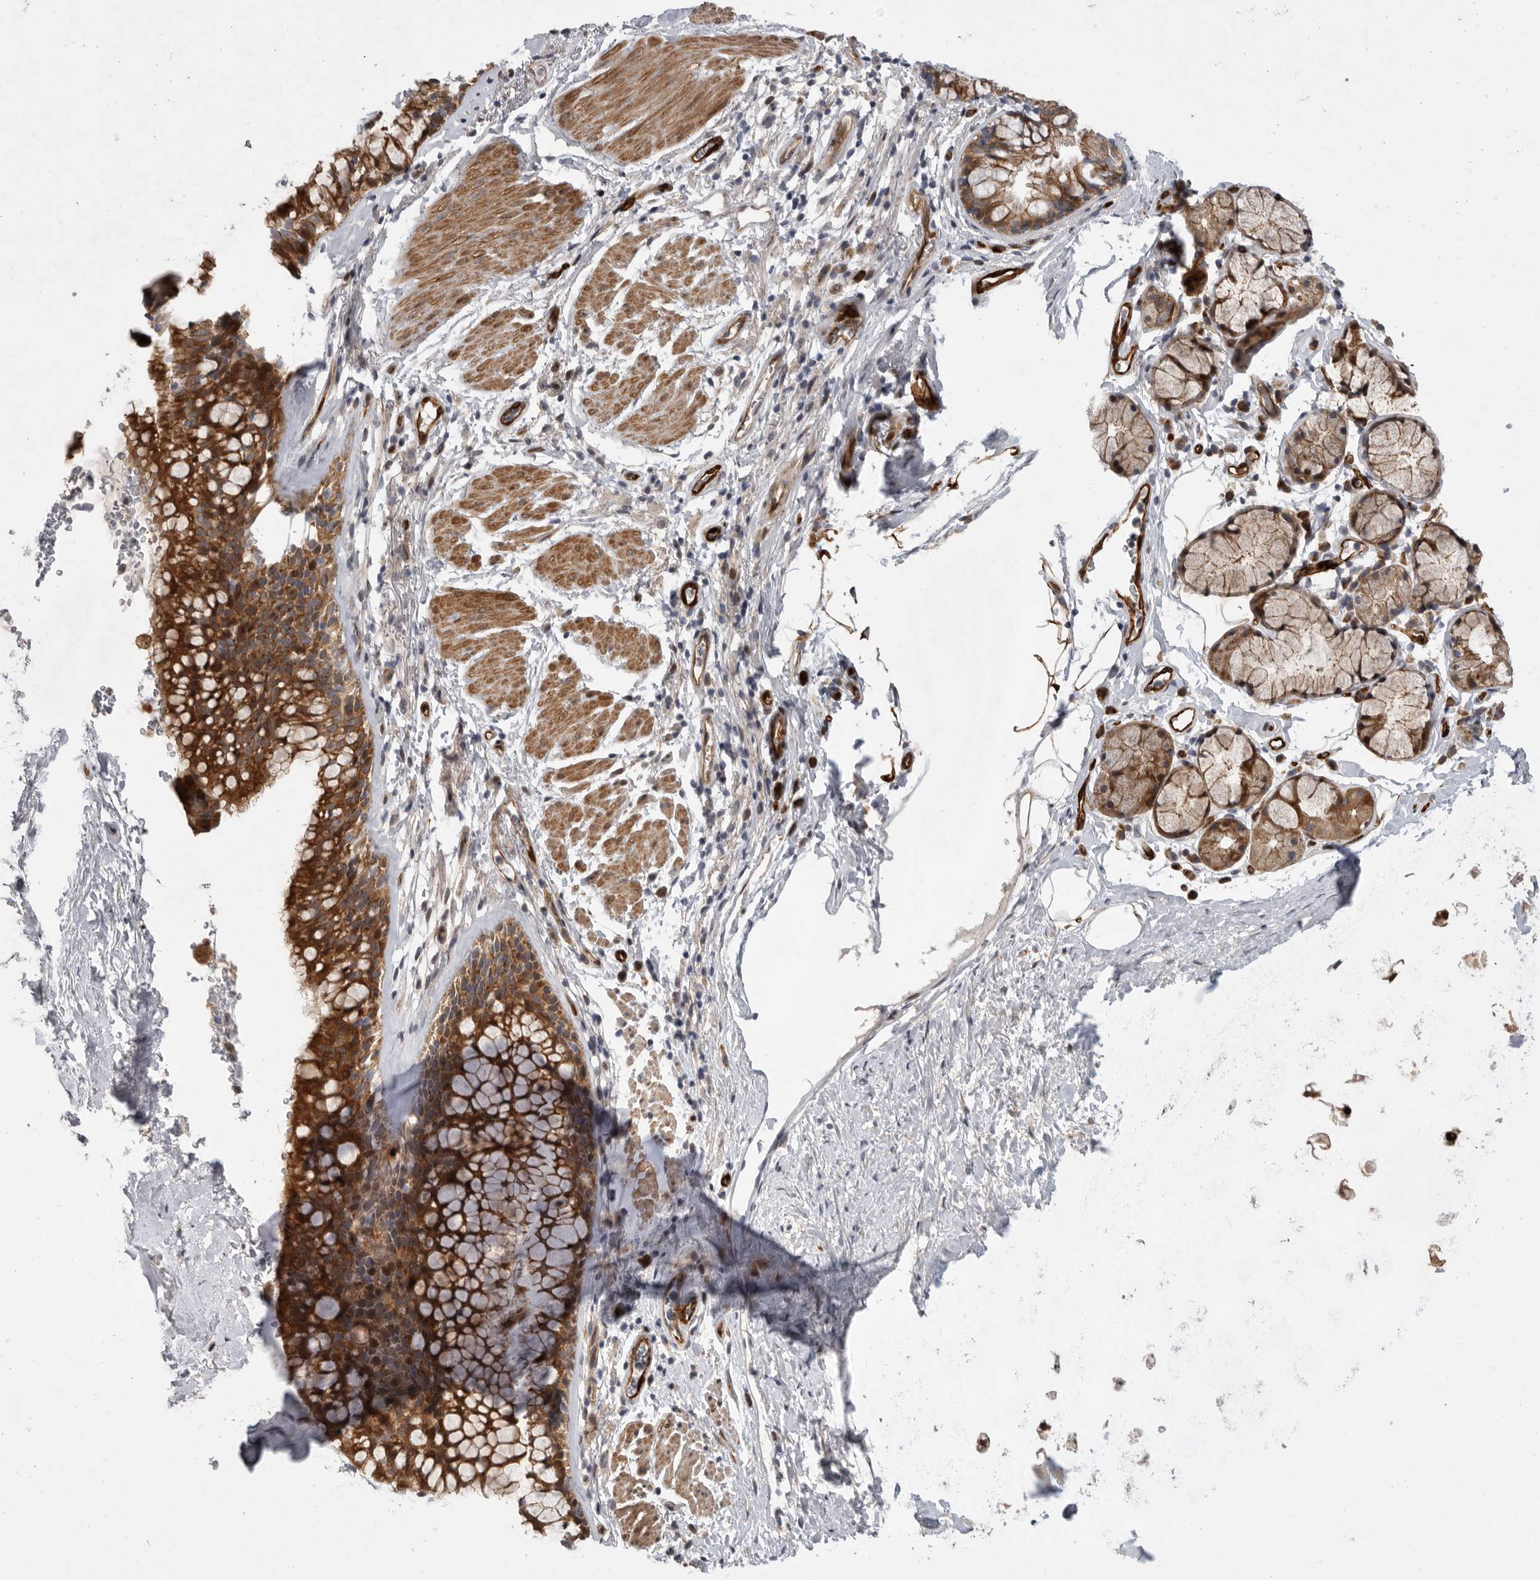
{"staining": {"intensity": "strong", "quantity": ">75%", "location": "cytoplasmic/membranous"}, "tissue": "bronchus", "cell_type": "Respiratory epithelial cells", "image_type": "normal", "snomed": [{"axis": "morphology", "description": "Normal tissue, NOS"}, {"axis": "topography", "description": "Cartilage tissue"}, {"axis": "topography", "description": "Bronchus"}], "caption": "Immunohistochemistry (IHC) micrograph of unremarkable bronchus stained for a protein (brown), which displays high levels of strong cytoplasmic/membranous expression in about >75% of respiratory epithelial cells.", "gene": "MPDZ", "patient": {"sex": "female", "age": 53}}